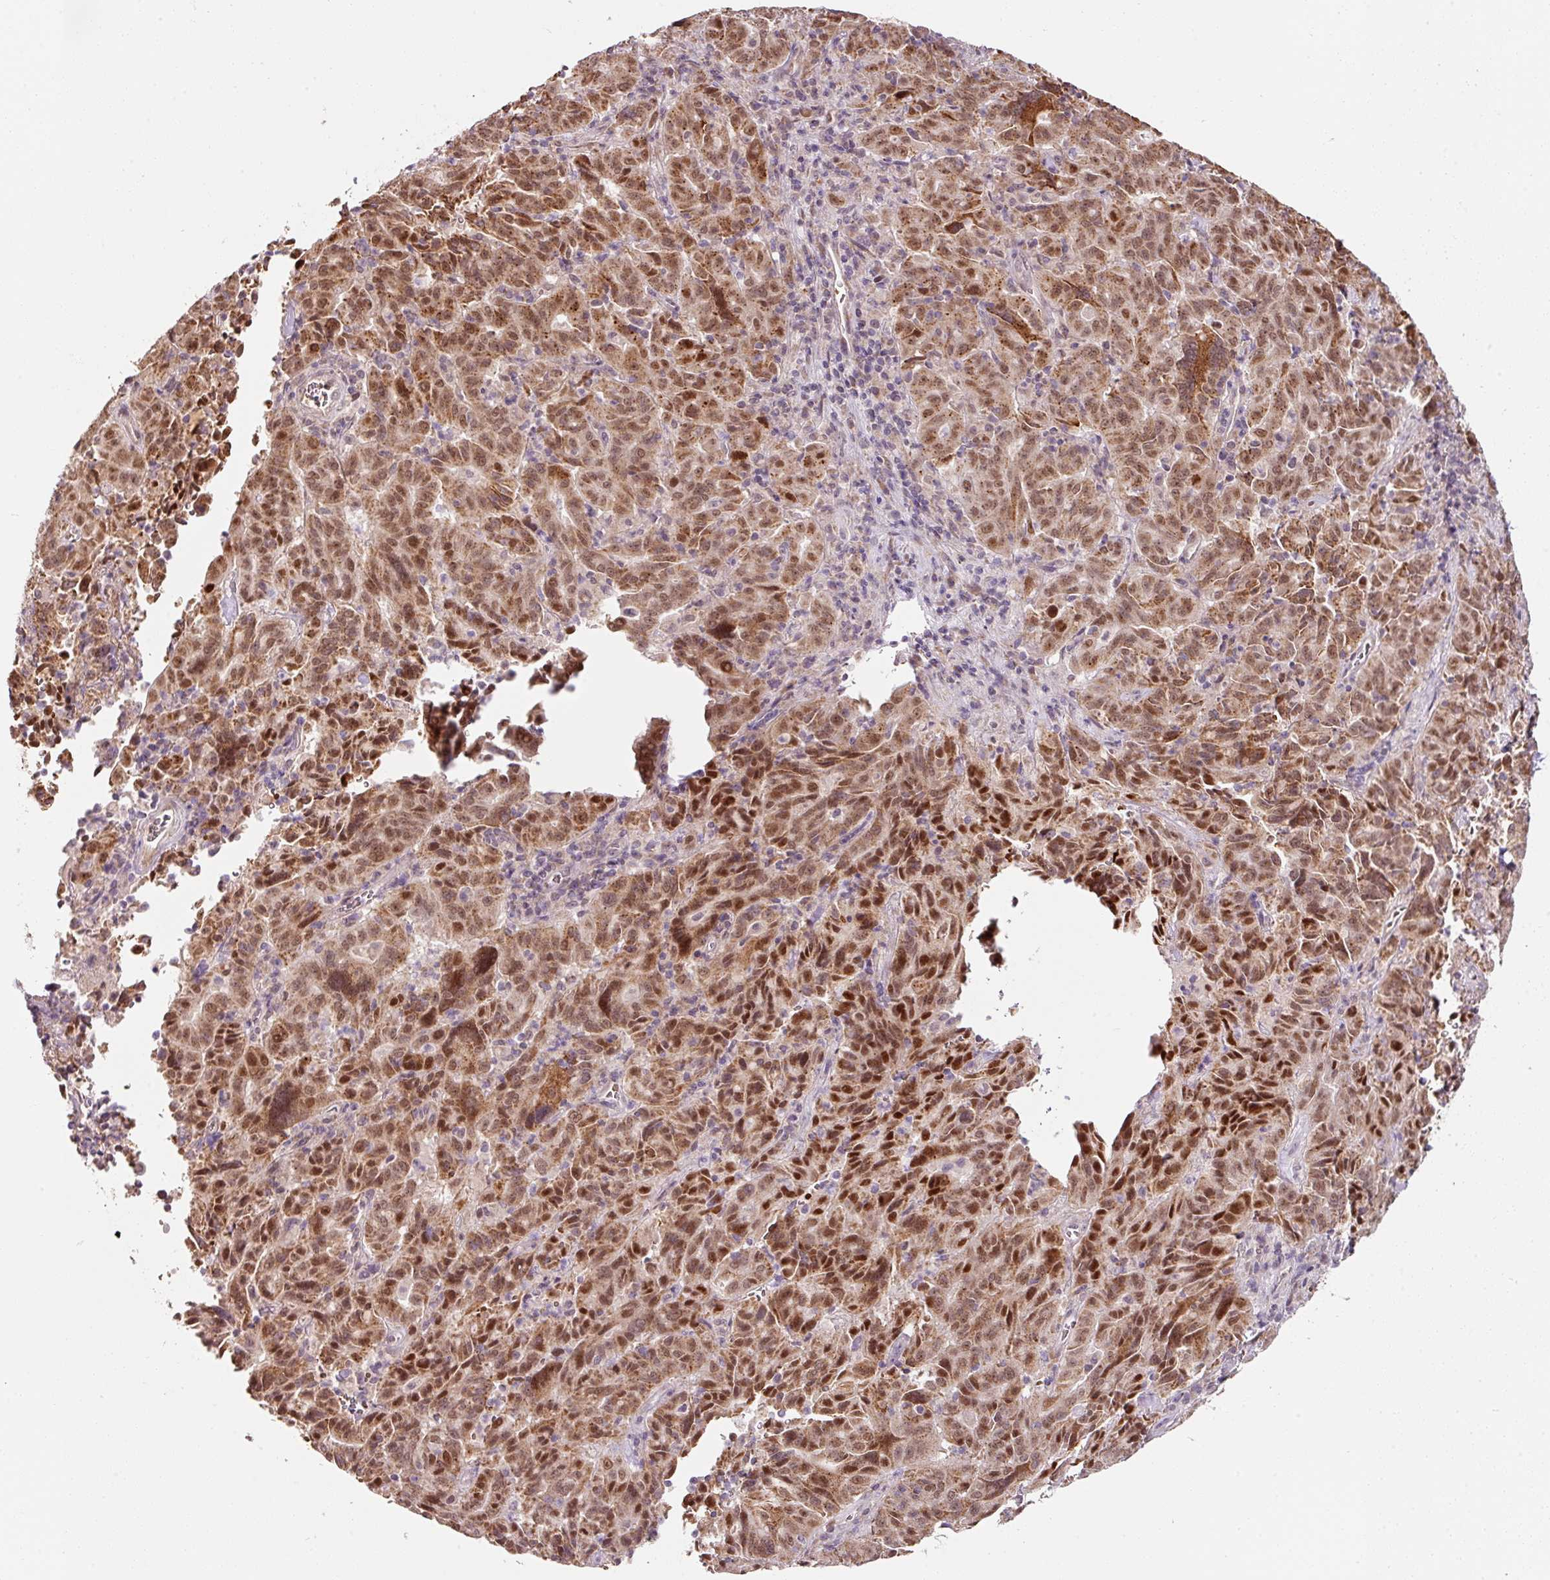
{"staining": {"intensity": "strong", "quantity": ">75%", "location": "cytoplasmic/membranous,nuclear"}, "tissue": "pancreatic cancer", "cell_type": "Tumor cells", "image_type": "cancer", "snomed": [{"axis": "morphology", "description": "Adenocarcinoma, NOS"}, {"axis": "topography", "description": "Pancreas"}], "caption": "Strong cytoplasmic/membranous and nuclear protein staining is identified in approximately >75% of tumor cells in pancreatic cancer.", "gene": "ZNF460", "patient": {"sex": "male", "age": 63}}